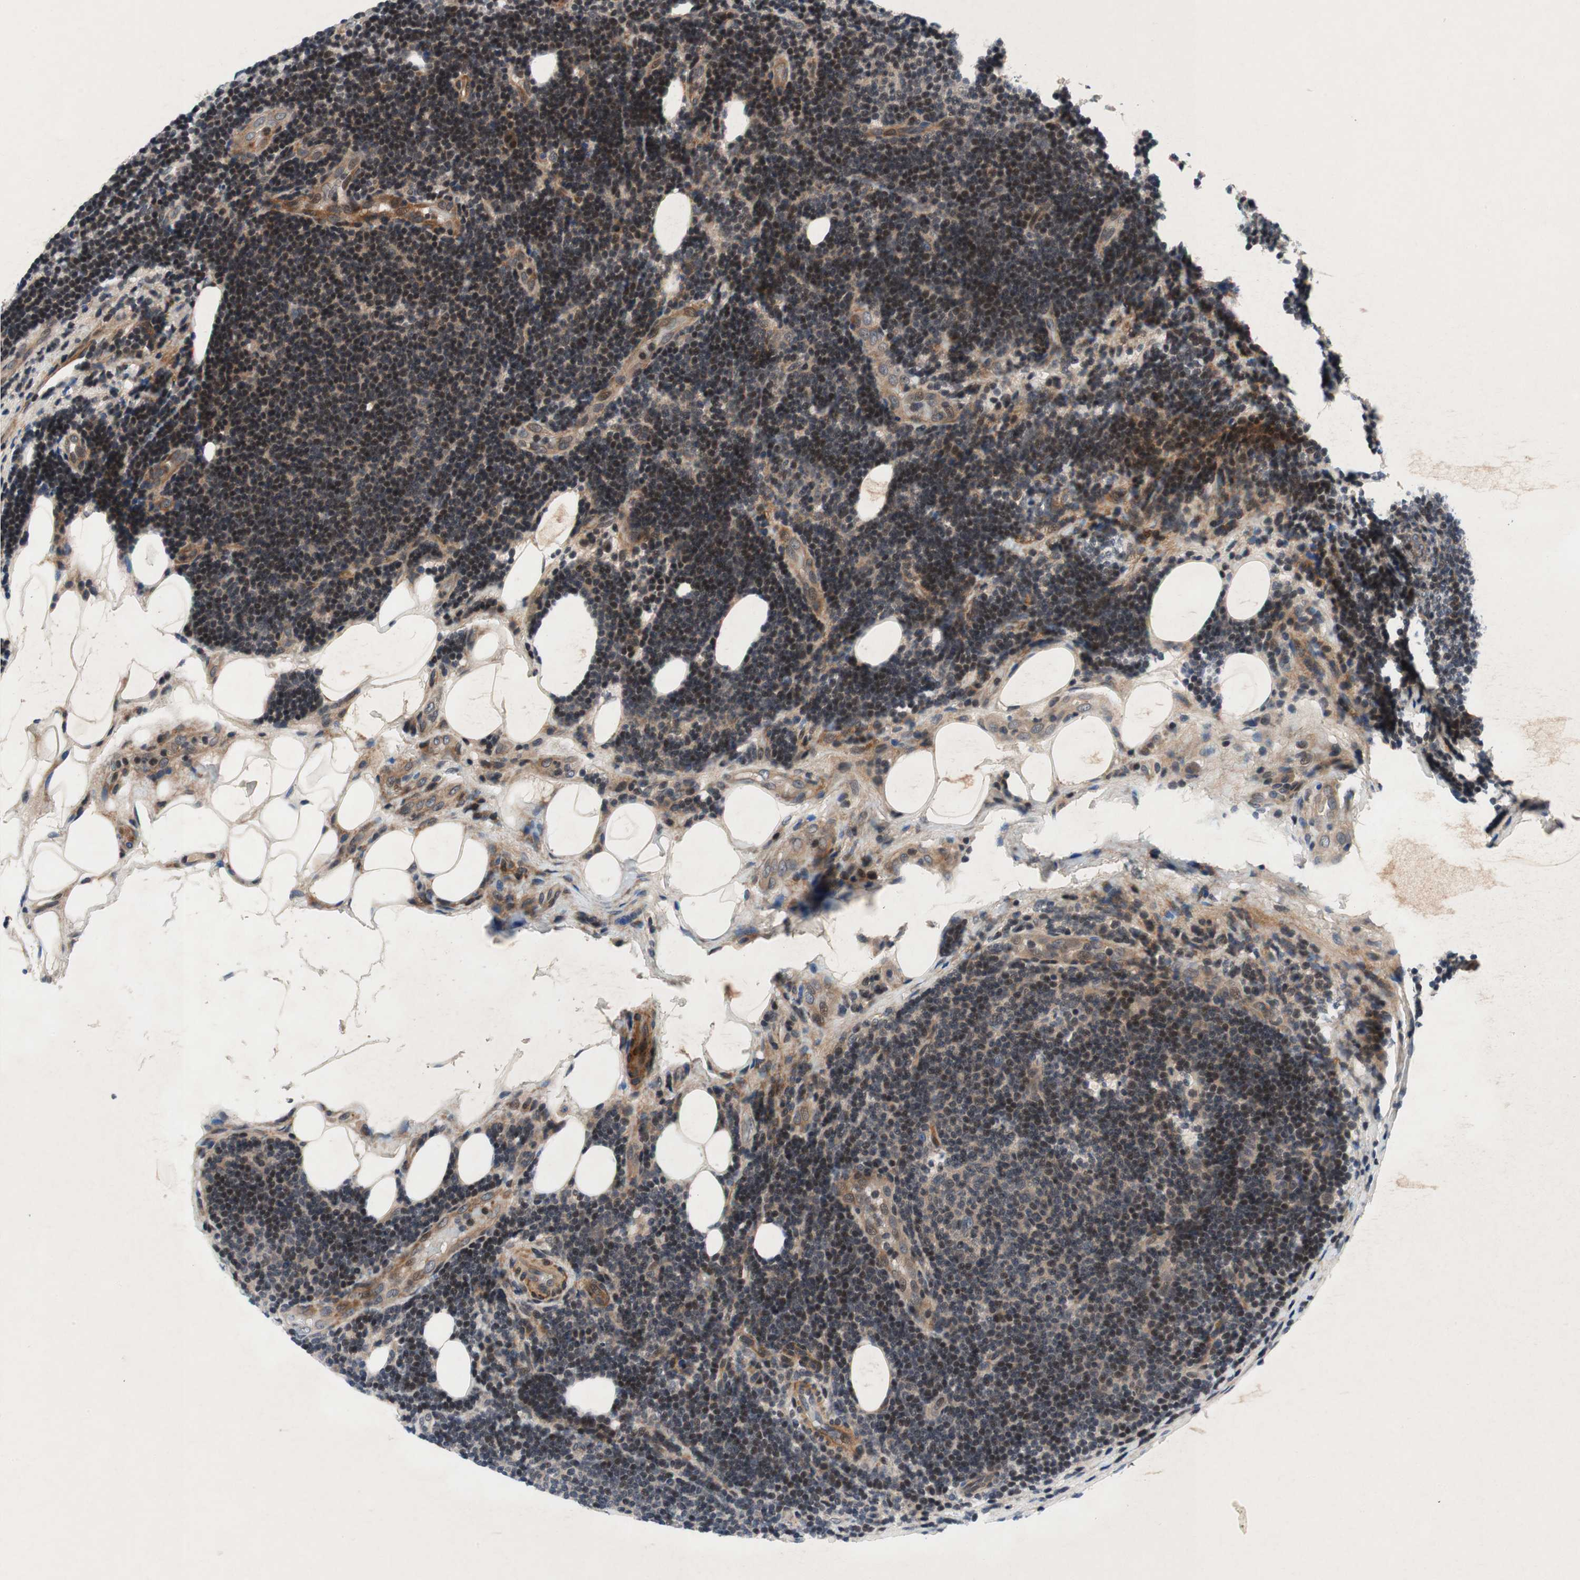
{"staining": {"intensity": "moderate", "quantity": "25%-75%", "location": "cytoplasmic/membranous"}, "tissue": "lymphoma", "cell_type": "Tumor cells", "image_type": "cancer", "snomed": [{"axis": "morphology", "description": "Malignant lymphoma, non-Hodgkin's type, Low grade"}, {"axis": "topography", "description": "Lymph node"}], "caption": "High-power microscopy captured an immunohistochemistry (IHC) micrograph of lymphoma, revealing moderate cytoplasmic/membranous staining in approximately 25%-75% of tumor cells.", "gene": "AKAP1", "patient": {"sex": "male", "age": 83}}